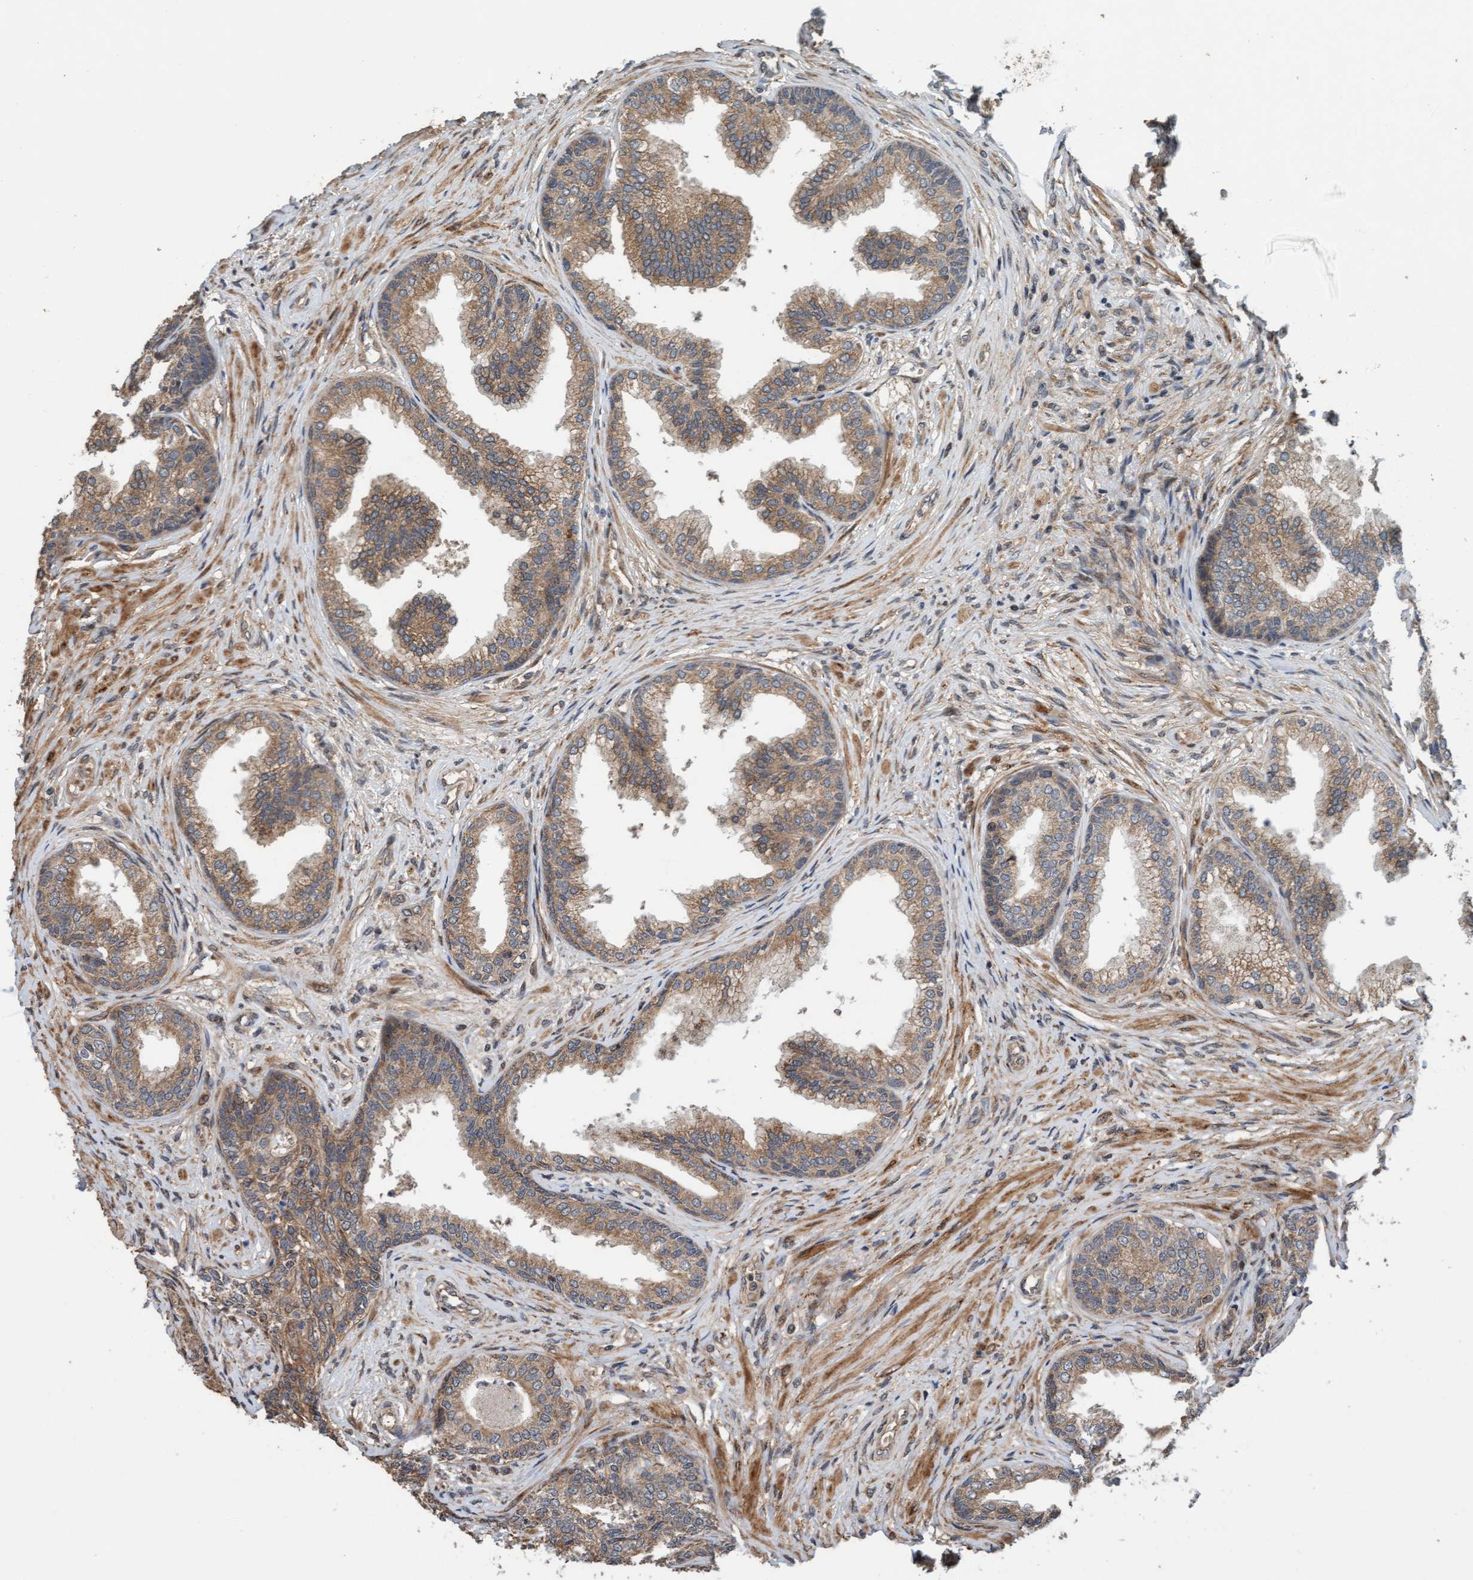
{"staining": {"intensity": "moderate", "quantity": ">75%", "location": "cytoplasmic/membranous"}, "tissue": "prostate", "cell_type": "Glandular cells", "image_type": "normal", "snomed": [{"axis": "morphology", "description": "Normal tissue, NOS"}, {"axis": "topography", "description": "Prostate"}], "caption": "Immunohistochemistry histopathology image of benign prostate: human prostate stained using immunohistochemistry (IHC) exhibits medium levels of moderate protein expression localized specifically in the cytoplasmic/membranous of glandular cells, appearing as a cytoplasmic/membranous brown color.", "gene": "MLXIP", "patient": {"sex": "male", "age": 76}}